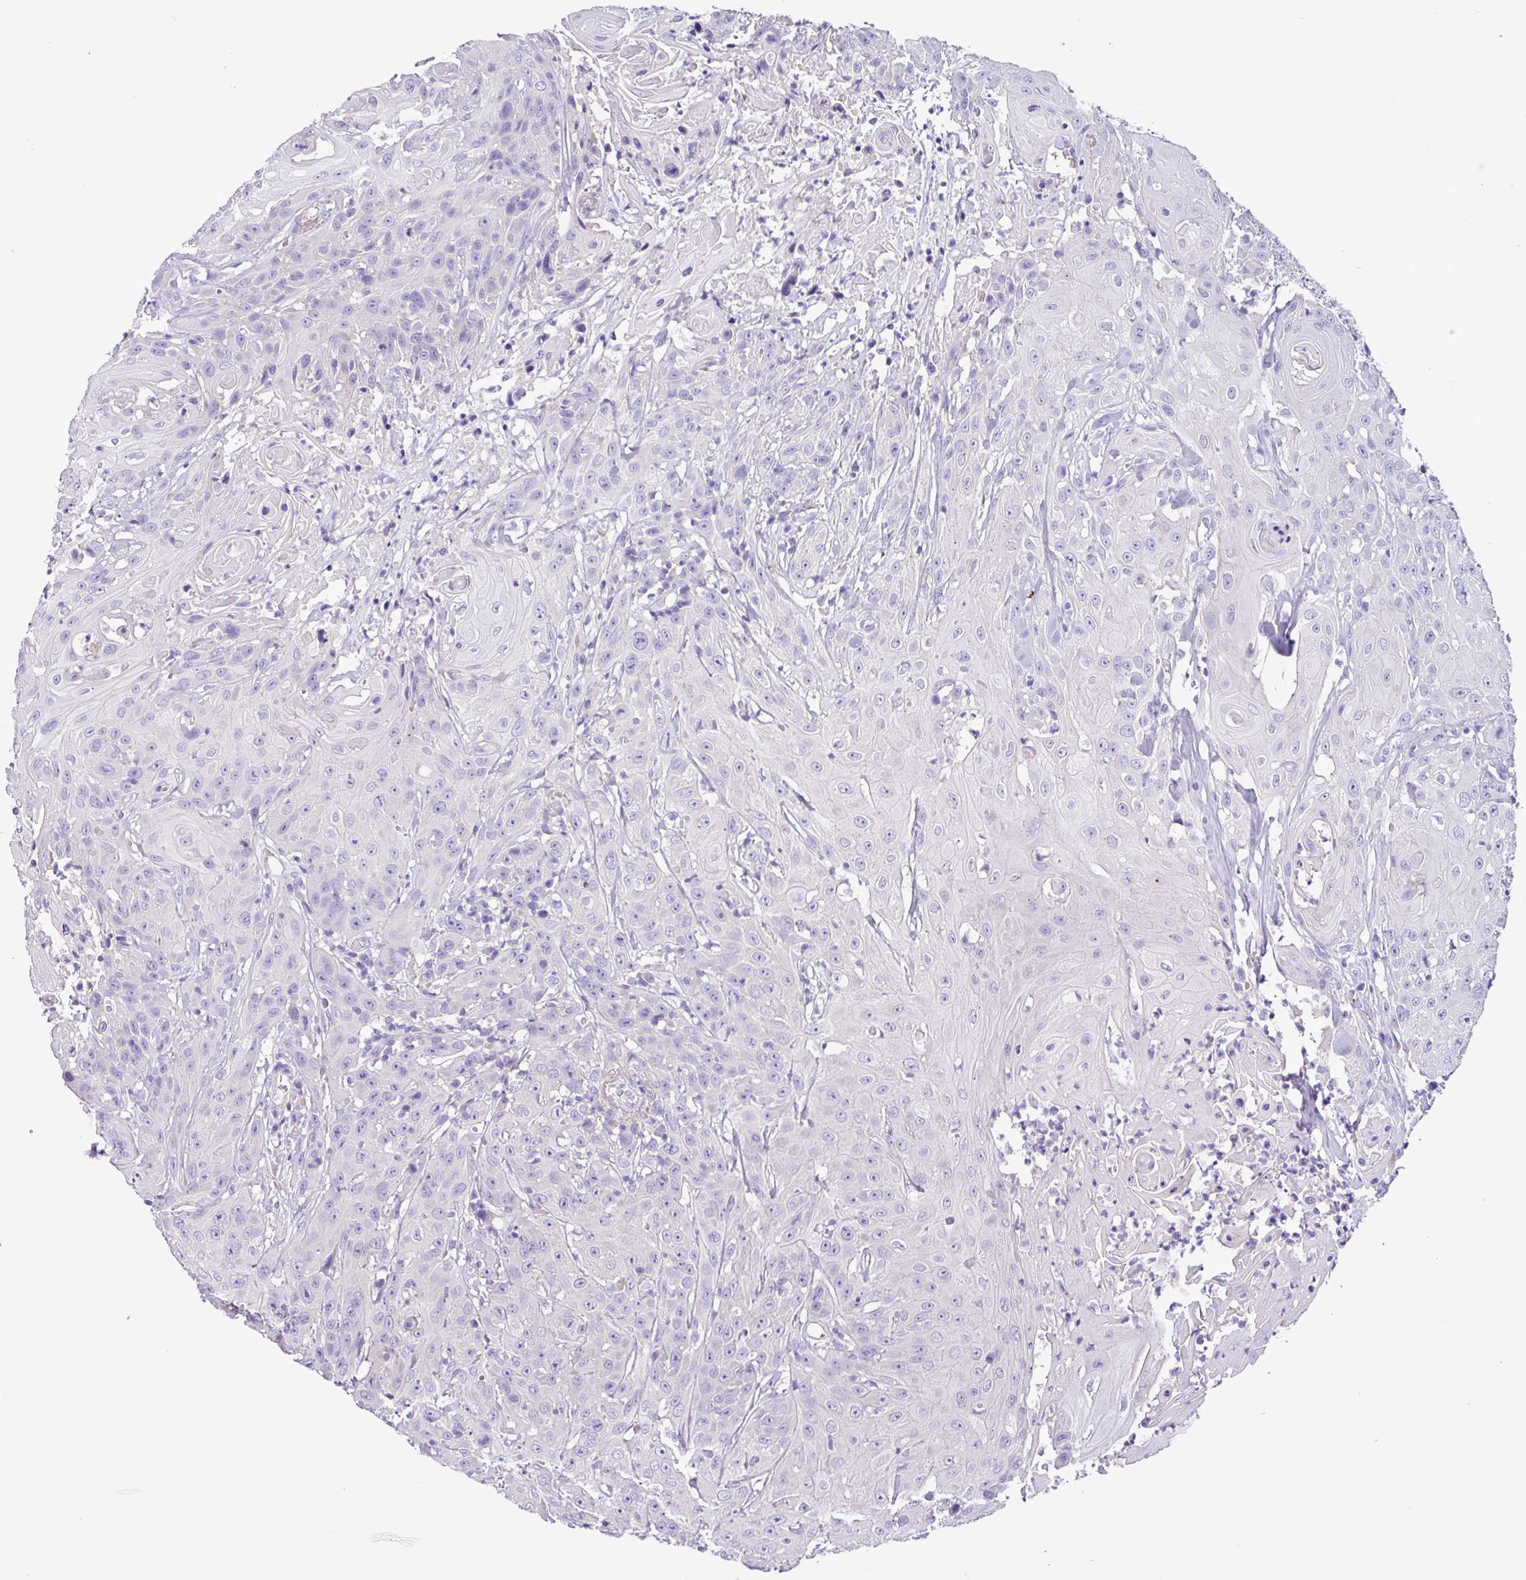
{"staining": {"intensity": "negative", "quantity": "none", "location": "none"}, "tissue": "head and neck cancer", "cell_type": "Tumor cells", "image_type": "cancer", "snomed": [{"axis": "morphology", "description": "Squamous cell carcinoma, NOS"}, {"axis": "topography", "description": "Skin"}, {"axis": "topography", "description": "Head-Neck"}], "caption": "A photomicrograph of human squamous cell carcinoma (head and neck) is negative for staining in tumor cells.", "gene": "ZNF334", "patient": {"sex": "male", "age": 80}}